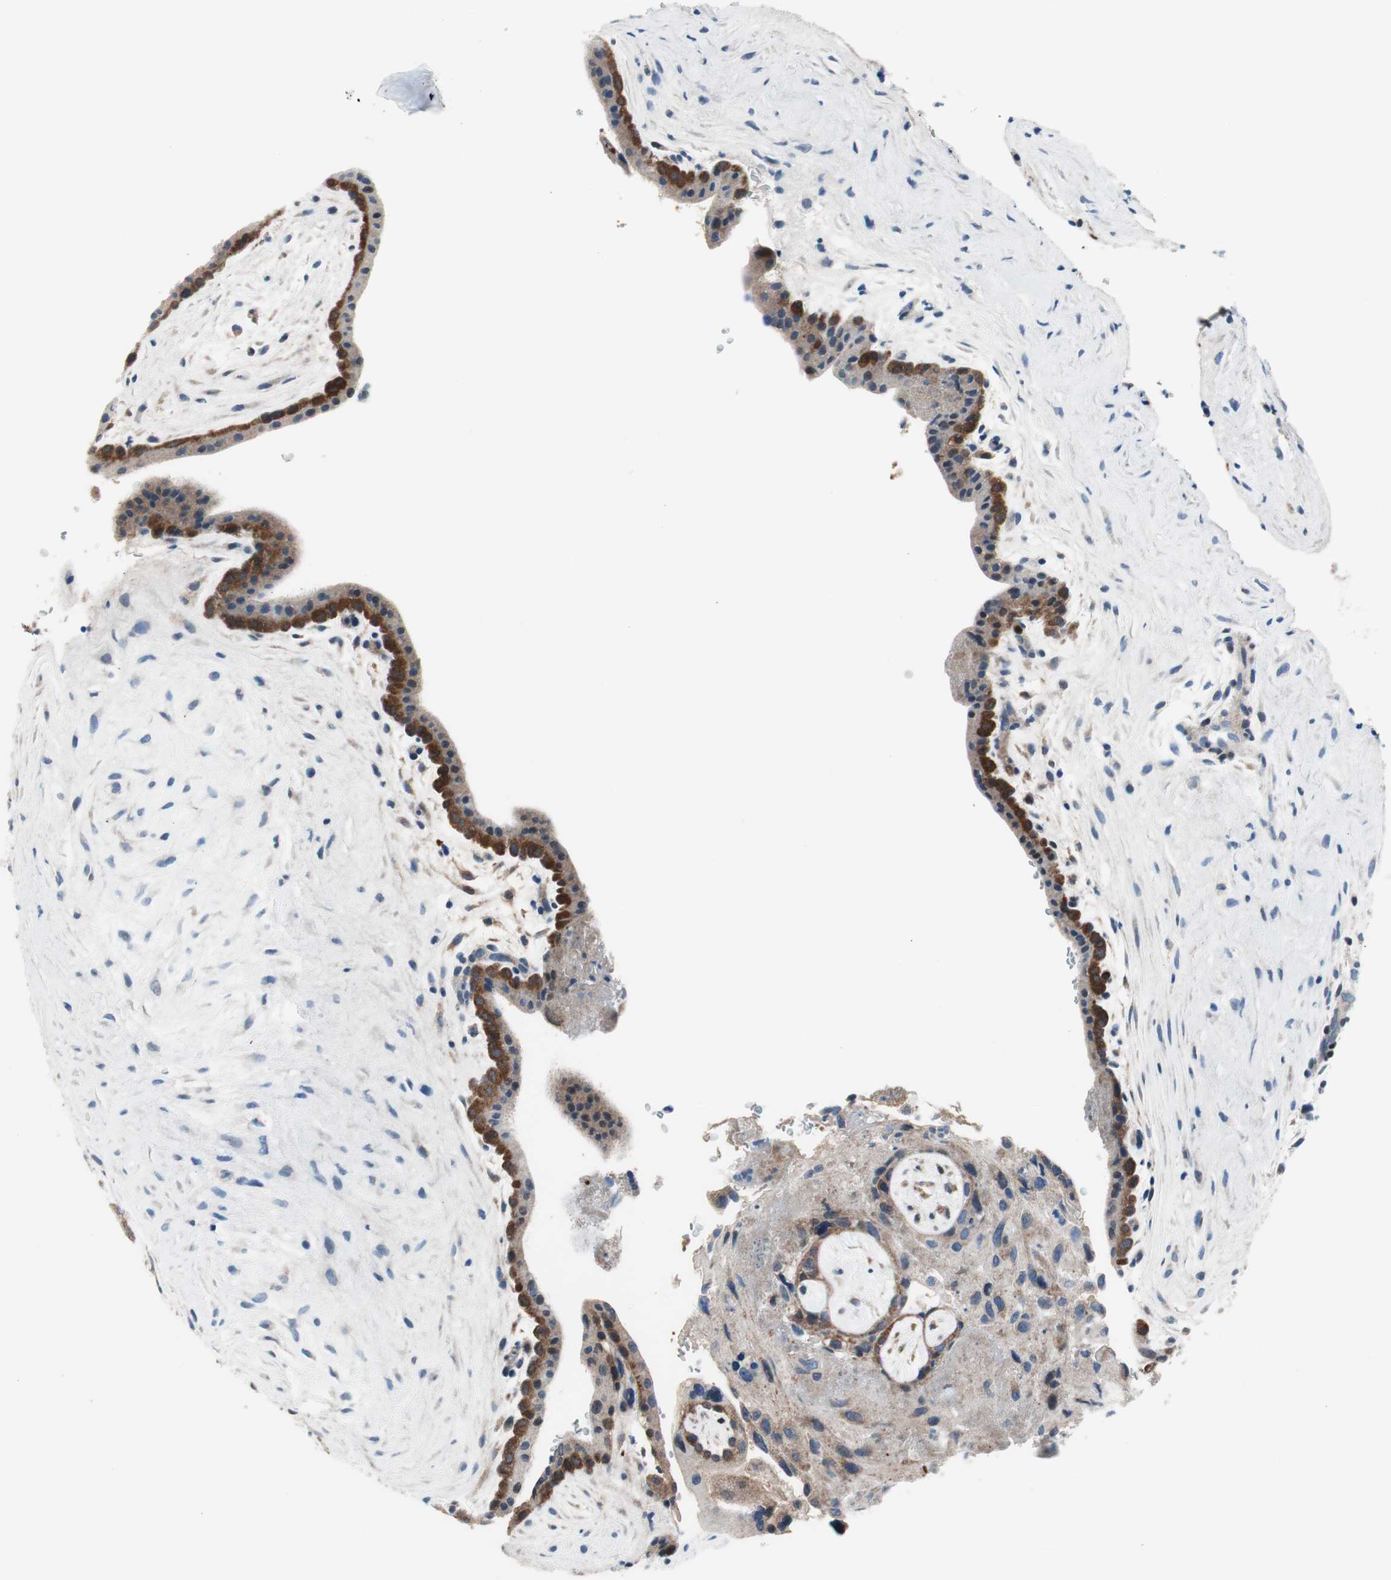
{"staining": {"intensity": "weak", "quantity": "25%-75%", "location": "cytoplasmic/membranous"}, "tissue": "placenta", "cell_type": "Decidual cells", "image_type": "normal", "snomed": [{"axis": "morphology", "description": "Normal tissue, NOS"}, {"axis": "topography", "description": "Placenta"}], "caption": "Immunohistochemical staining of unremarkable placenta exhibits 25%-75% levels of weak cytoplasmic/membranous protein staining in approximately 25%-75% of decidual cells. (DAB (3,3'-diaminobenzidine) IHC, brown staining for protein, blue staining for nuclei).", "gene": "PRDX2", "patient": {"sex": "female", "age": 35}}